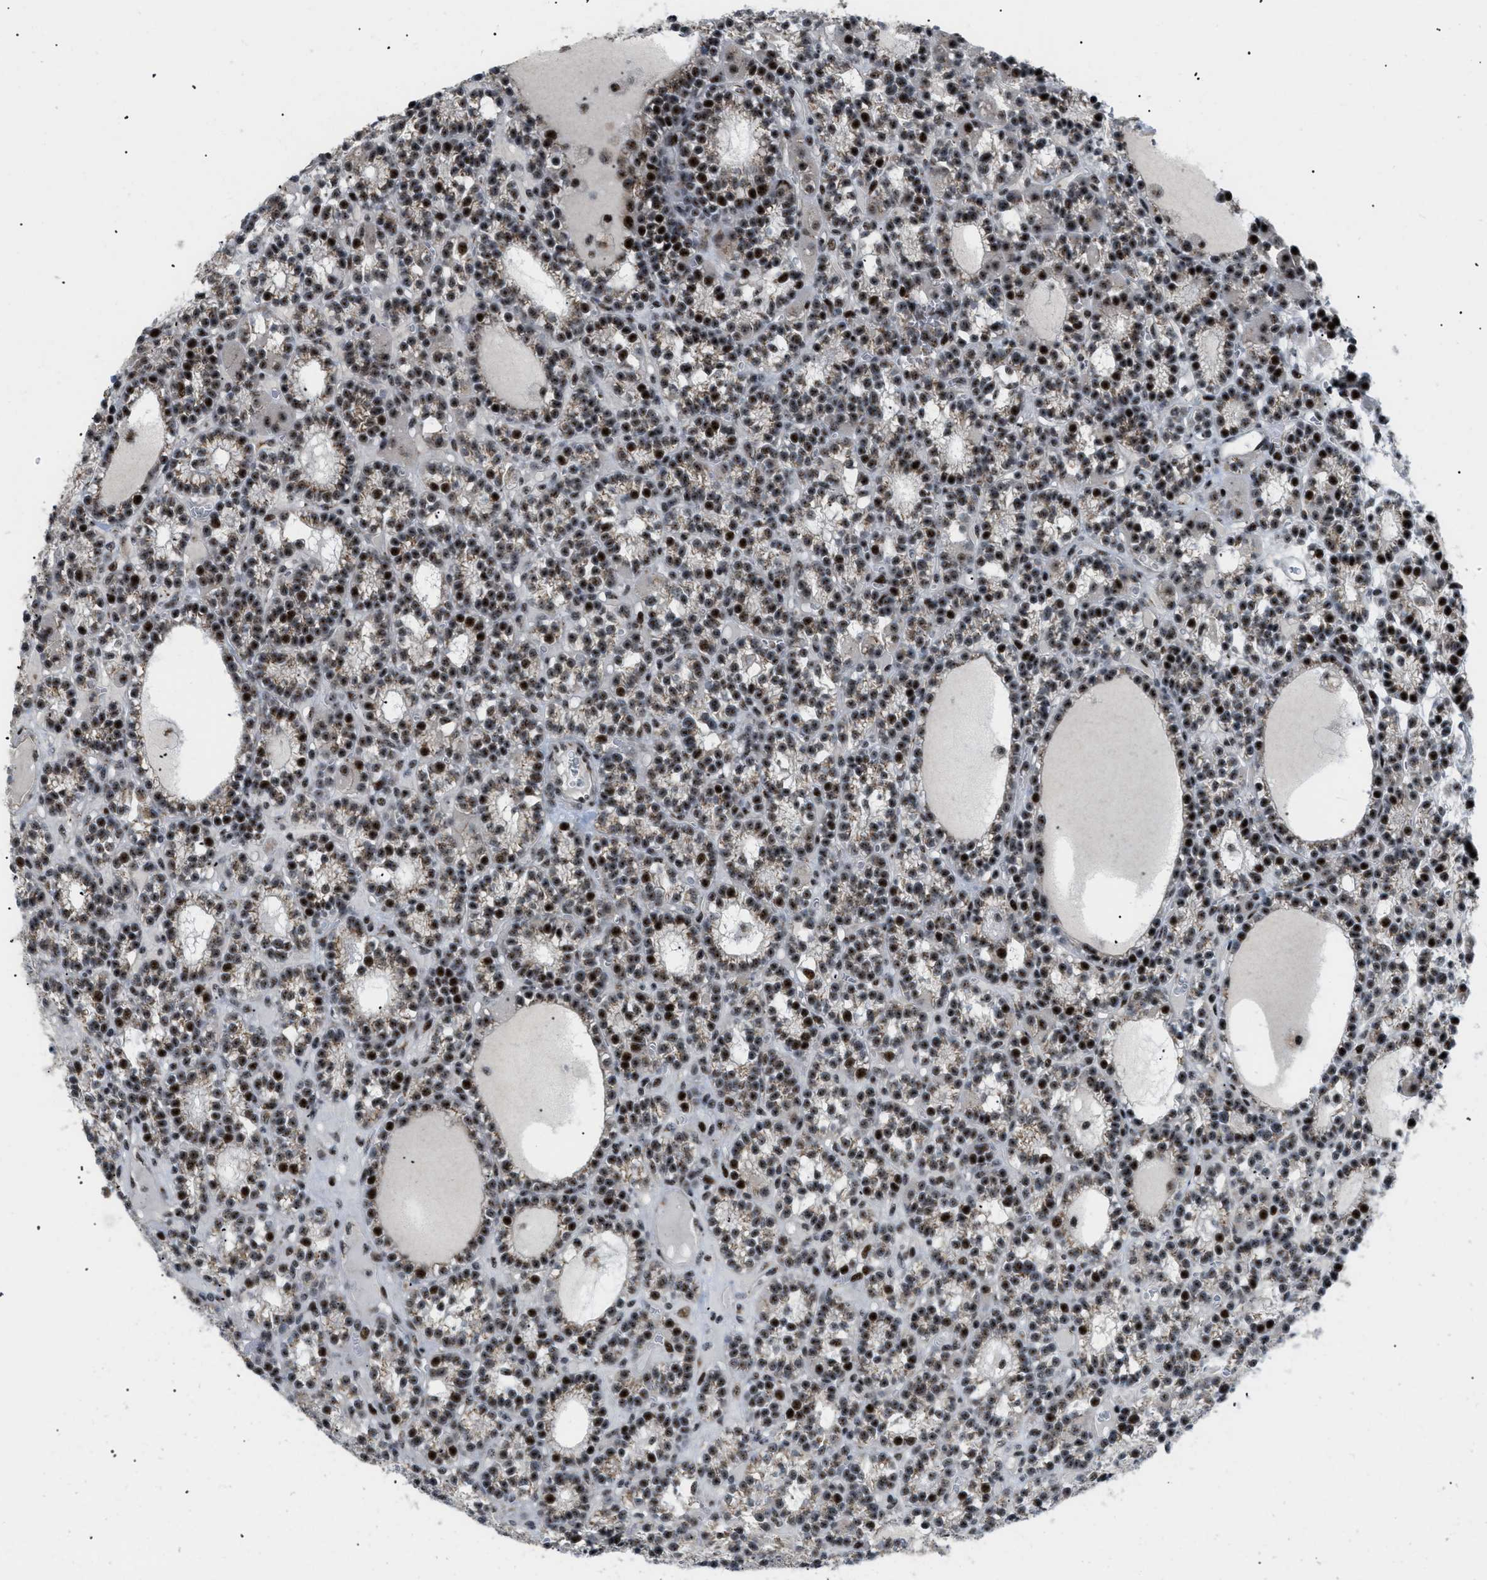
{"staining": {"intensity": "strong", "quantity": ">75%", "location": "nuclear"}, "tissue": "parathyroid gland", "cell_type": "Glandular cells", "image_type": "normal", "snomed": [{"axis": "morphology", "description": "Normal tissue, NOS"}, {"axis": "morphology", "description": "Adenoma, NOS"}, {"axis": "topography", "description": "Parathyroid gland"}], "caption": "Glandular cells demonstrate strong nuclear expression in about >75% of cells in benign parathyroid gland.", "gene": "CDR2", "patient": {"sex": "female", "age": 58}}